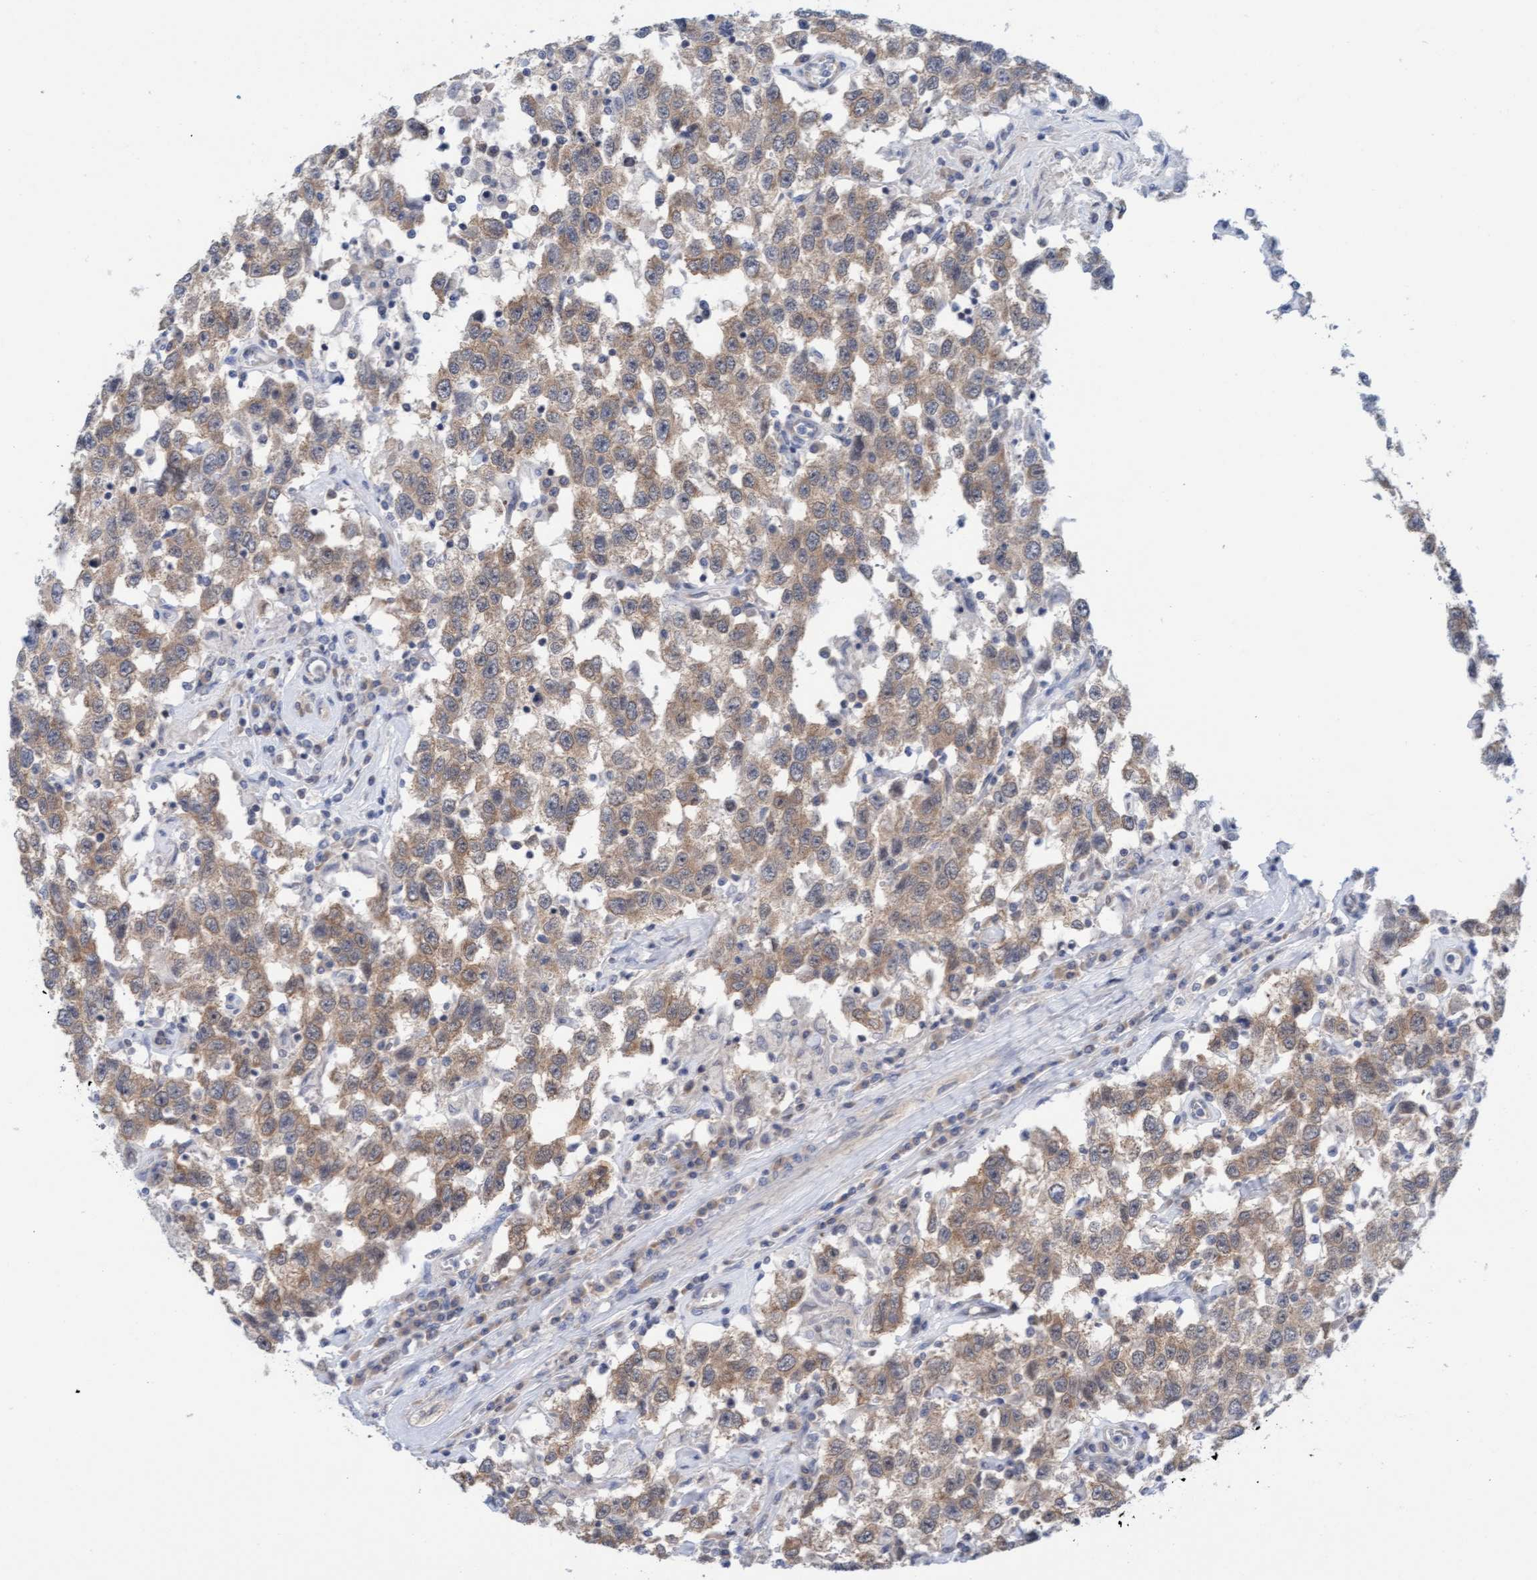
{"staining": {"intensity": "weak", "quantity": ">75%", "location": "cytoplasmic/membranous"}, "tissue": "testis cancer", "cell_type": "Tumor cells", "image_type": "cancer", "snomed": [{"axis": "morphology", "description": "Seminoma, NOS"}, {"axis": "topography", "description": "Testis"}], "caption": "Seminoma (testis) tissue demonstrates weak cytoplasmic/membranous staining in approximately >75% of tumor cells, visualized by immunohistochemistry. (Stains: DAB (3,3'-diaminobenzidine) in brown, nuclei in blue, Microscopy: brightfield microscopy at high magnification).", "gene": "AMZ2", "patient": {"sex": "male", "age": 41}}